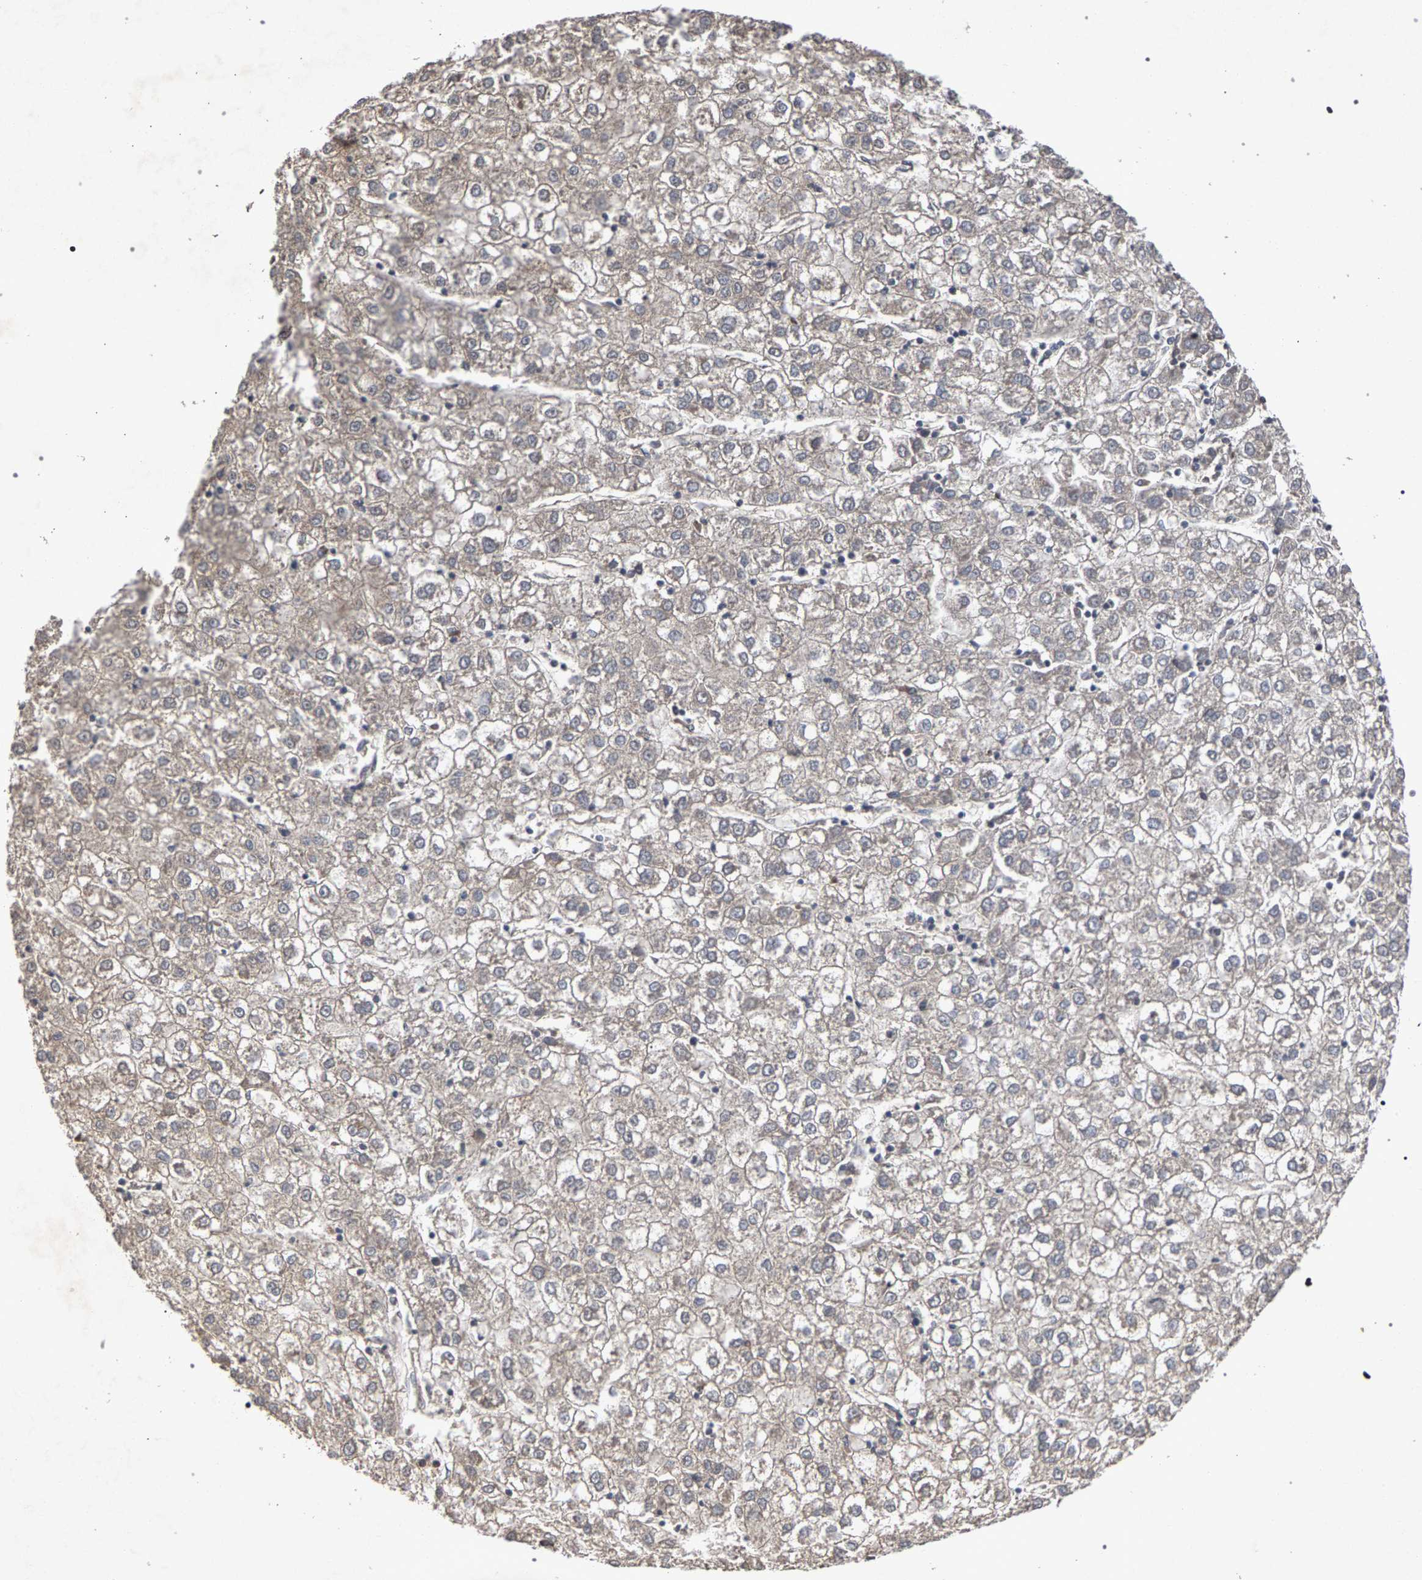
{"staining": {"intensity": "weak", "quantity": "<25%", "location": "cytoplasmic/membranous"}, "tissue": "liver cancer", "cell_type": "Tumor cells", "image_type": "cancer", "snomed": [{"axis": "morphology", "description": "Carcinoma, Hepatocellular, NOS"}, {"axis": "topography", "description": "Liver"}], "caption": "This is a micrograph of immunohistochemistry staining of hepatocellular carcinoma (liver), which shows no expression in tumor cells.", "gene": "SLC4A4", "patient": {"sex": "male", "age": 72}}